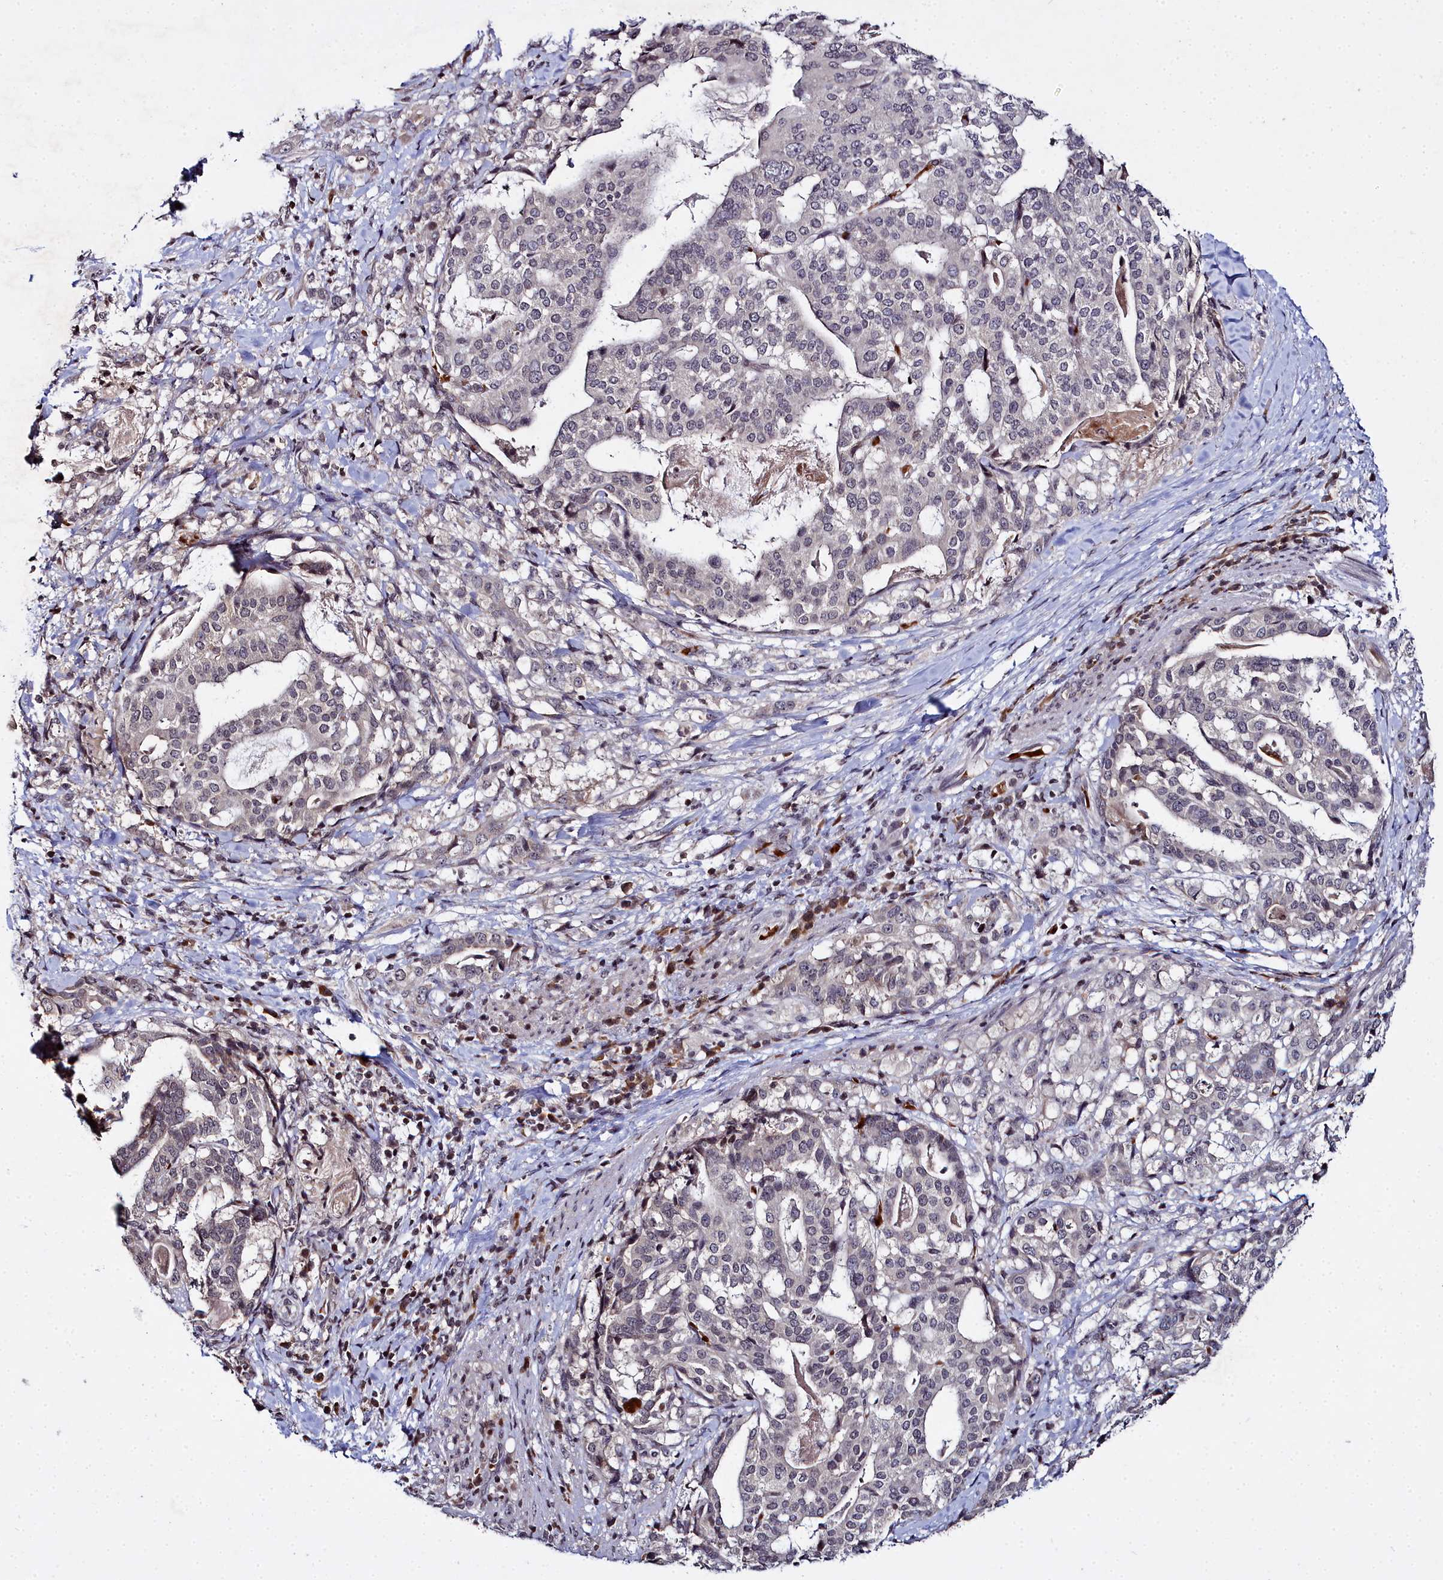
{"staining": {"intensity": "negative", "quantity": "none", "location": "none"}, "tissue": "stomach cancer", "cell_type": "Tumor cells", "image_type": "cancer", "snomed": [{"axis": "morphology", "description": "Adenocarcinoma, NOS"}, {"axis": "topography", "description": "Stomach"}], "caption": "Immunohistochemical staining of stomach cancer (adenocarcinoma) displays no significant staining in tumor cells.", "gene": "FZD4", "patient": {"sex": "male", "age": 48}}